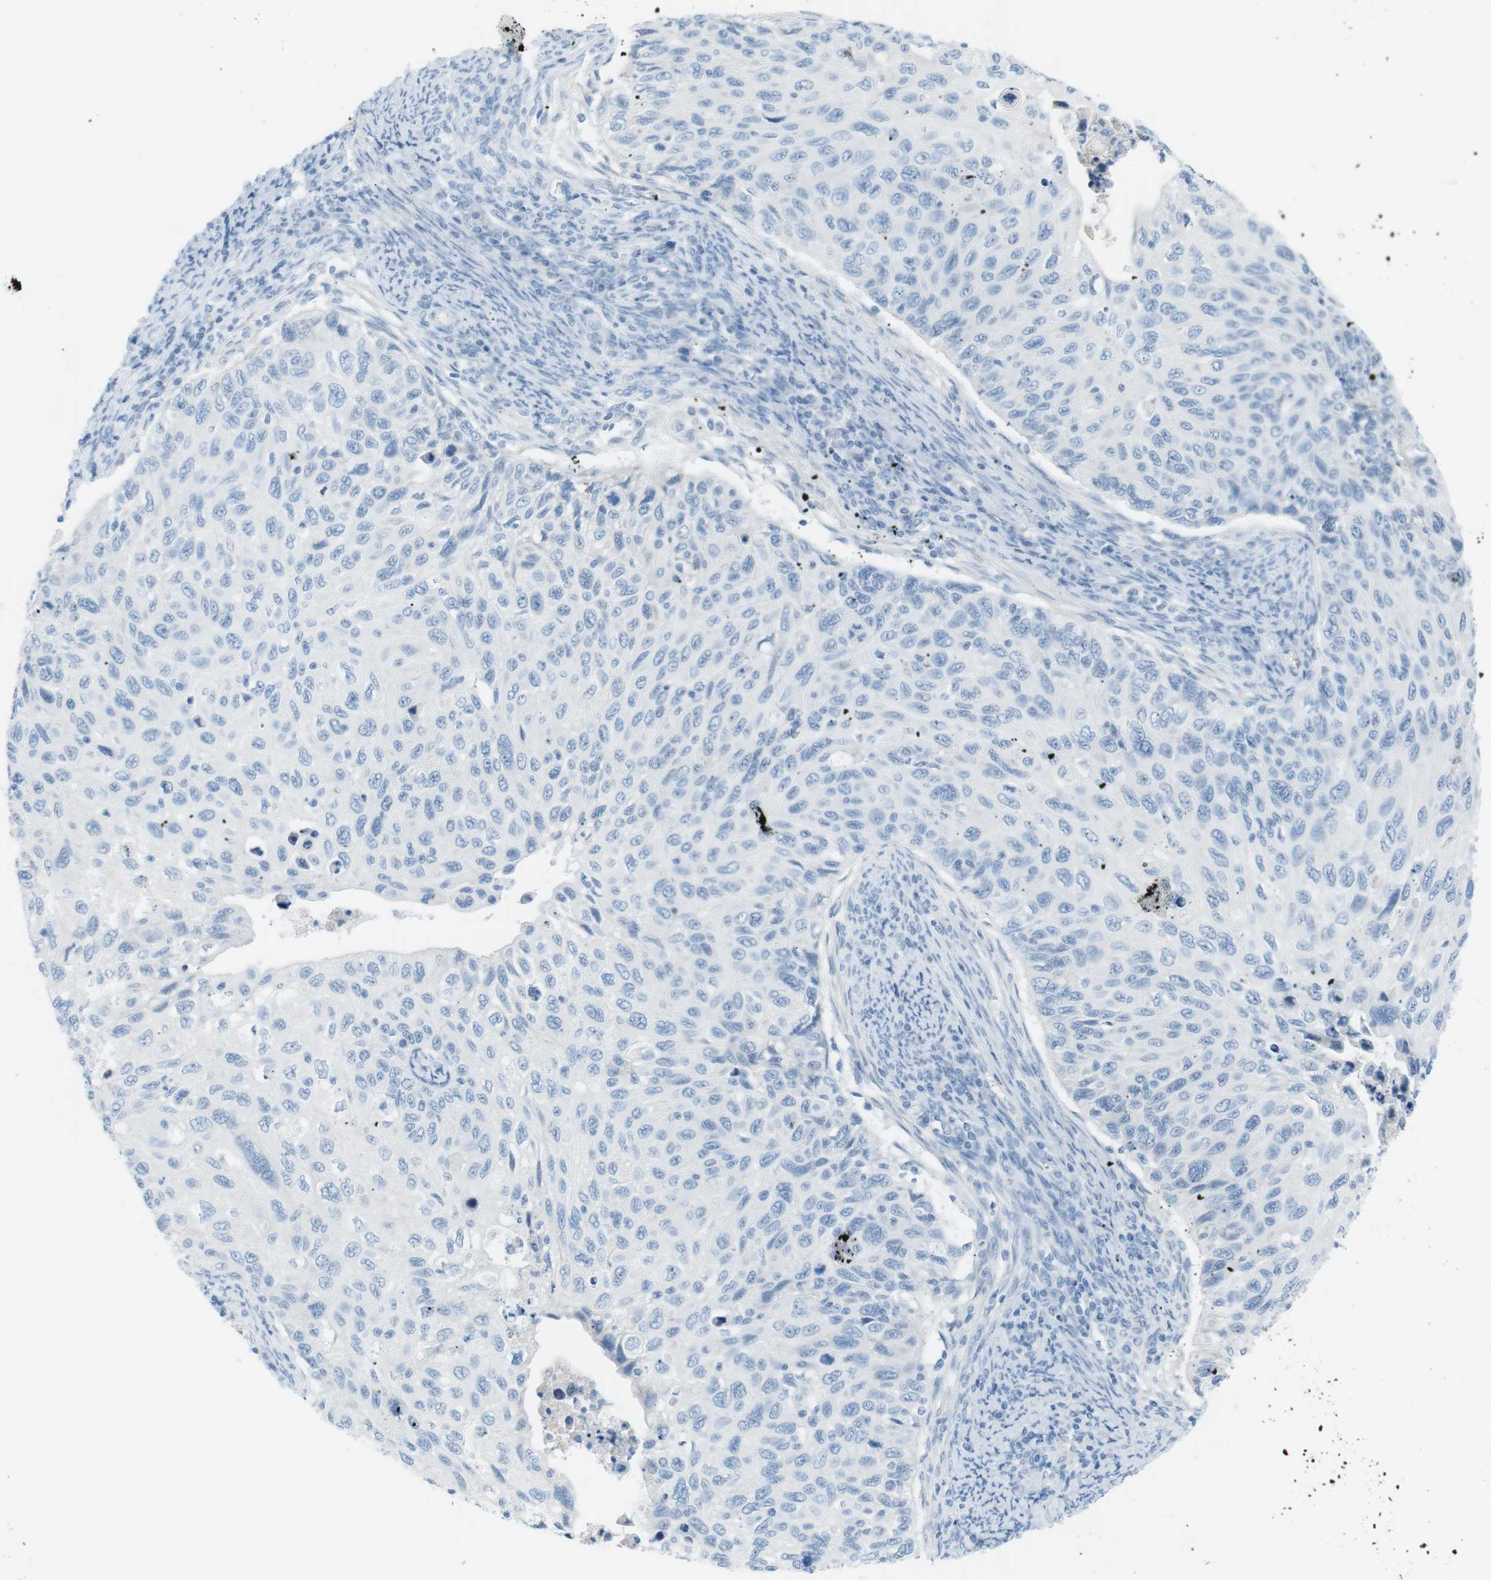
{"staining": {"intensity": "negative", "quantity": "none", "location": "none"}, "tissue": "cervical cancer", "cell_type": "Tumor cells", "image_type": "cancer", "snomed": [{"axis": "morphology", "description": "Squamous cell carcinoma, NOS"}, {"axis": "topography", "description": "Cervix"}], "caption": "An immunohistochemistry (IHC) histopathology image of cervical cancer is shown. There is no staining in tumor cells of cervical cancer. (Immunohistochemistry, brightfield microscopy, high magnification).", "gene": "AZGP1", "patient": {"sex": "female", "age": 70}}